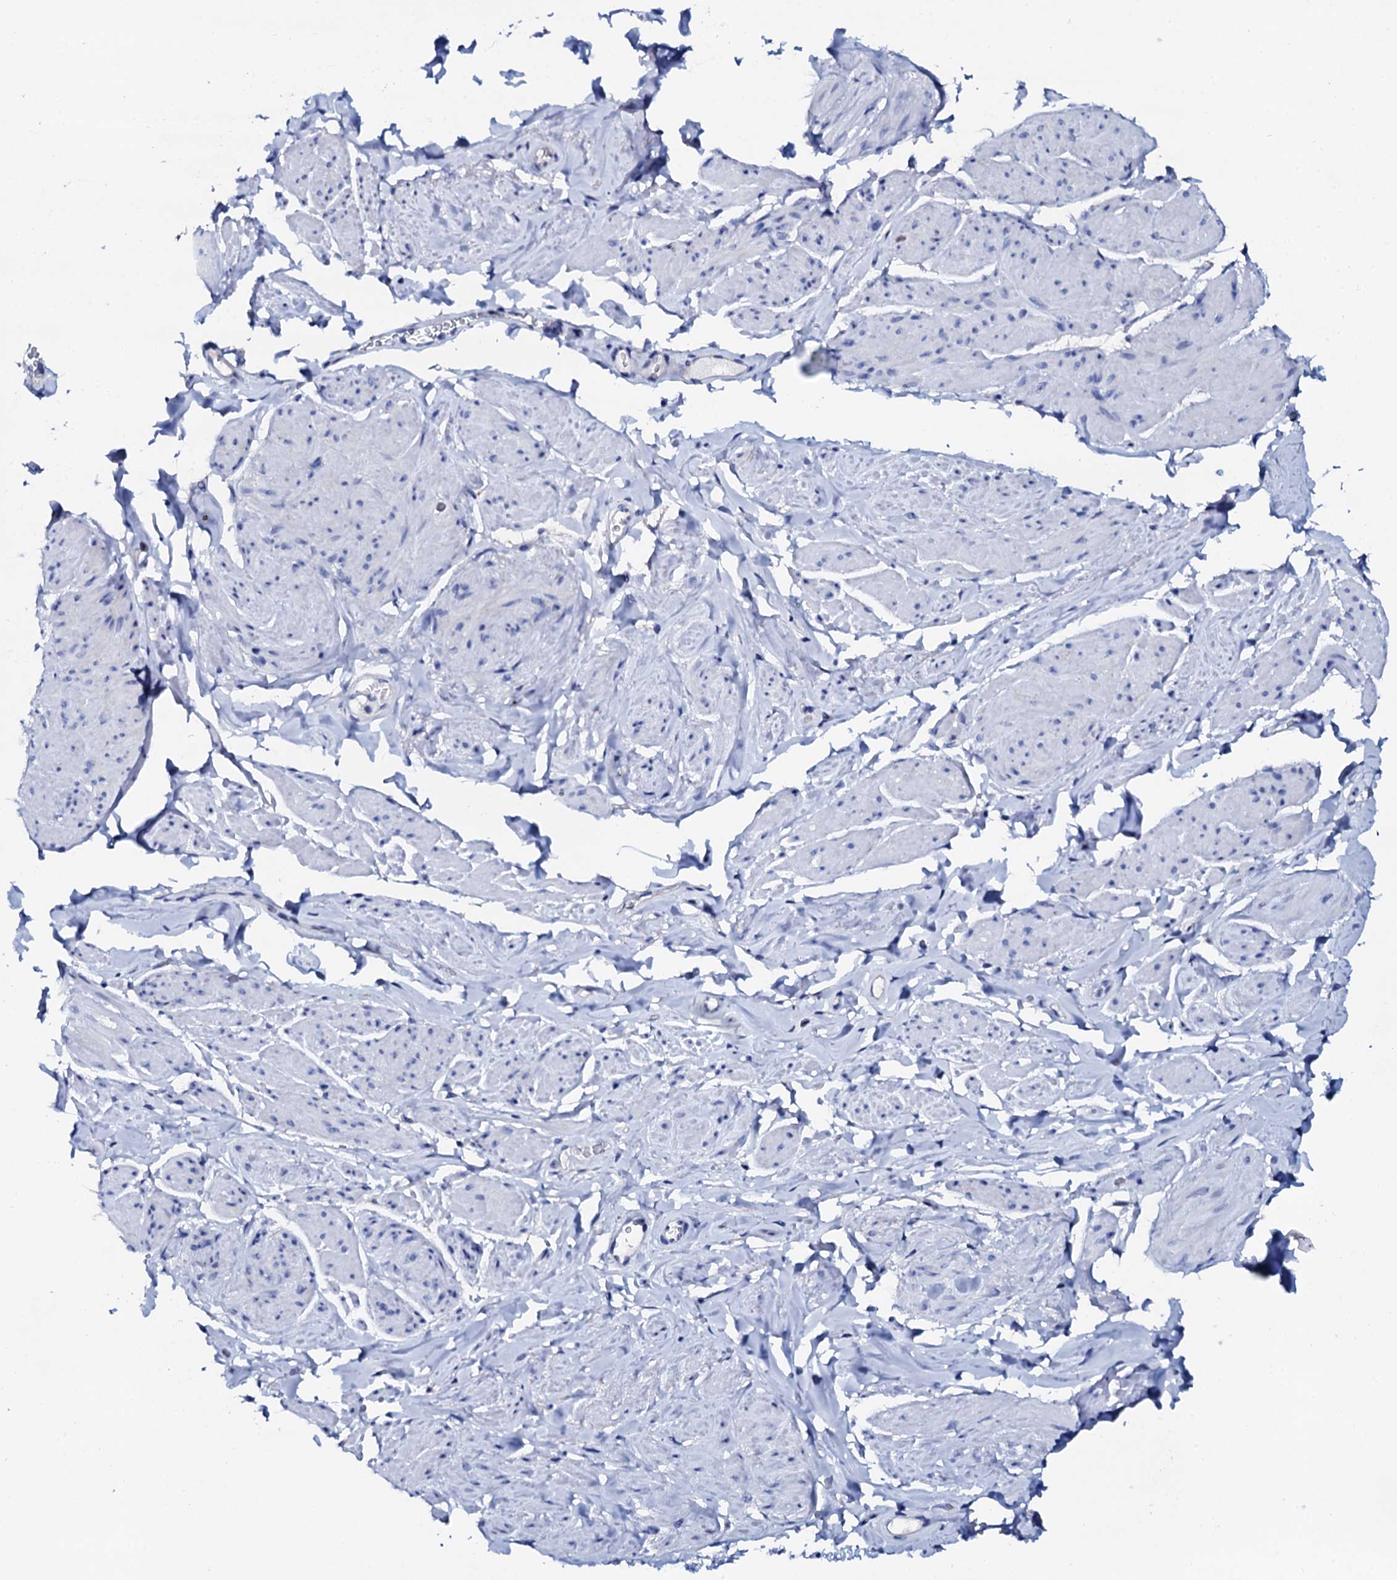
{"staining": {"intensity": "negative", "quantity": "none", "location": "none"}, "tissue": "smooth muscle", "cell_type": "Smooth muscle cells", "image_type": "normal", "snomed": [{"axis": "morphology", "description": "Normal tissue, NOS"}, {"axis": "topography", "description": "Smooth muscle"}, {"axis": "topography", "description": "Peripheral nerve tissue"}], "caption": "Smooth muscle was stained to show a protein in brown. There is no significant expression in smooth muscle cells. The staining is performed using DAB (3,3'-diaminobenzidine) brown chromogen with nuclei counter-stained in using hematoxylin.", "gene": "TRDN", "patient": {"sex": "male", "age": 69}}